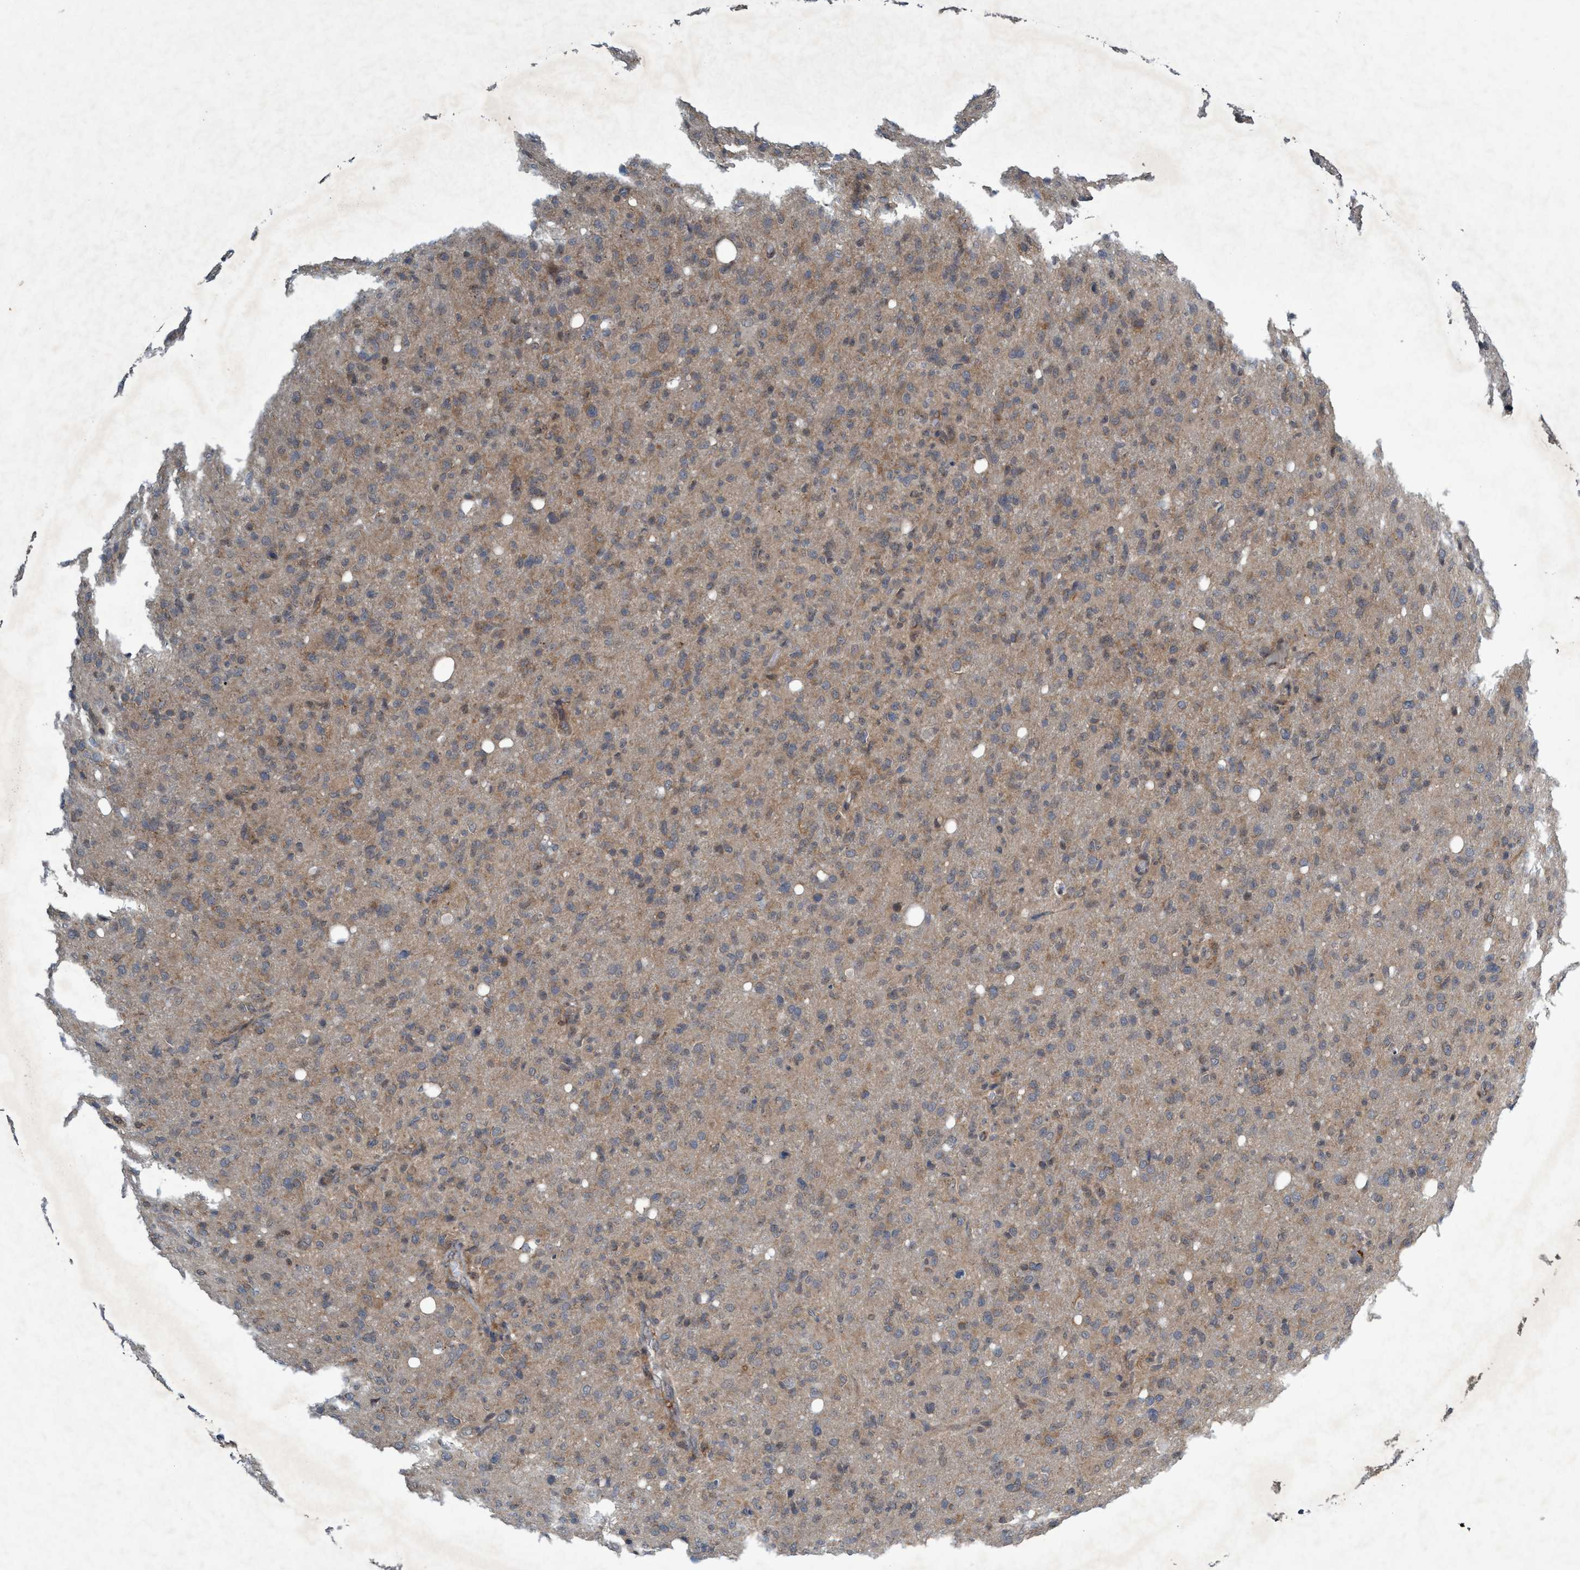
{"staining": {"intensity": "moderate", "quantity": ">75%", "location": "cytoplasmic/membranous"}, "tissue": "glioma", "cell_type": "Tumor cells", "image_type": "cancer", "snomed": [{"axis": "morphology", "description": "Glioma, malignant, High grade"}, {"axis": "topography", "description": "Brain"}], "caption": "Immunohistochemistry (IHC) photomicrograph of glioma stained for a protein (brown), which demonstrates medium levels of moderate cytoplasmic/membranous staining in approximately >75% of tumor cells.", "gene": "TRIM65", "patient": {"sex": "female", "age": 57}}